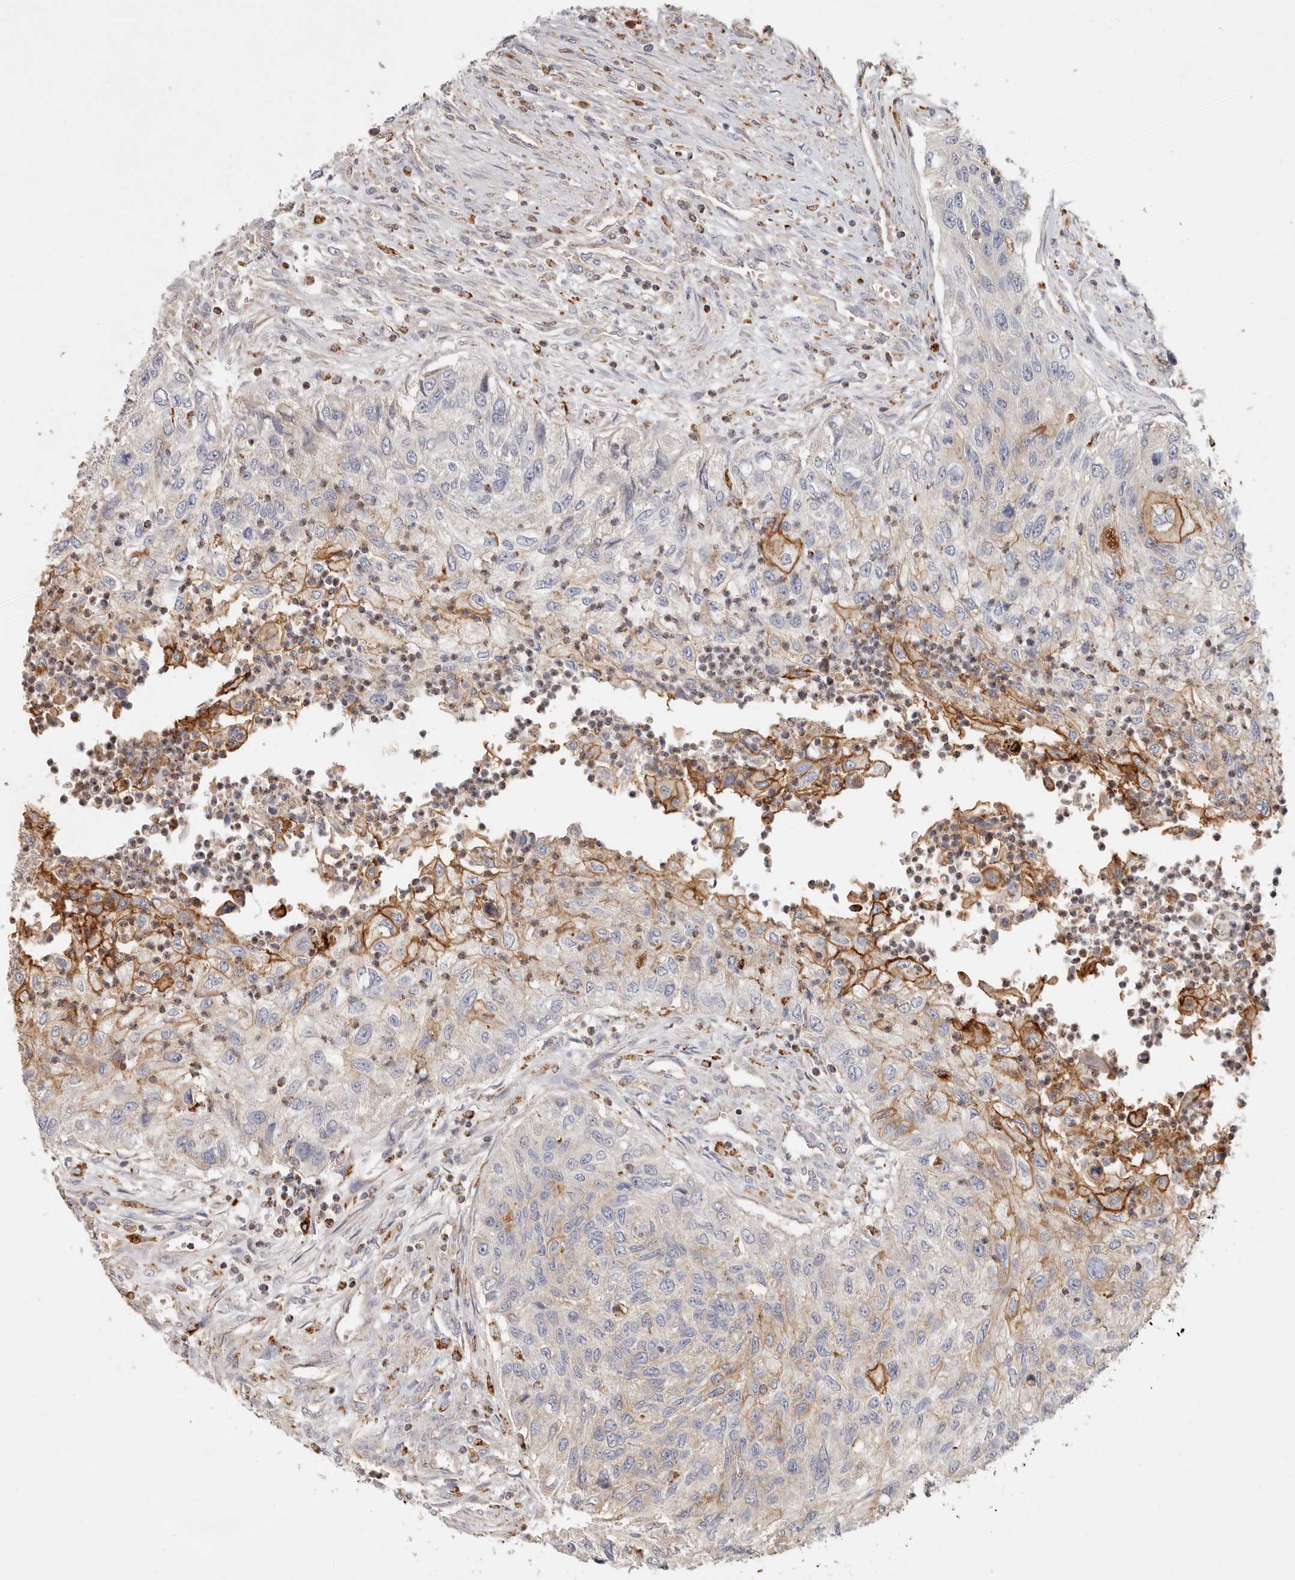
{"staining": {"intensity": "moderate", "quantity": "25%-75%", "location": "cytoplasmic/membranous"}, "tissue": "urothelial cancer", "cell_type": "Tumor cells", "image_type": "cancer", "snomed": [{"axis": "morphology", "description": "Urothelial carcinoma, High grade"}, {"axis": "topography", "description": "Urinary bladder"}], "caption": "A high-resolution micrograph shows immunohistochemistry (IHC) staining of urothelial cancer, which displays moderate cytoplasmic/membranous expression in about 25%-75% of tumor cells.", "gene": "ARHGEF10L", "patient": {"sex": "female", "age": 60}}